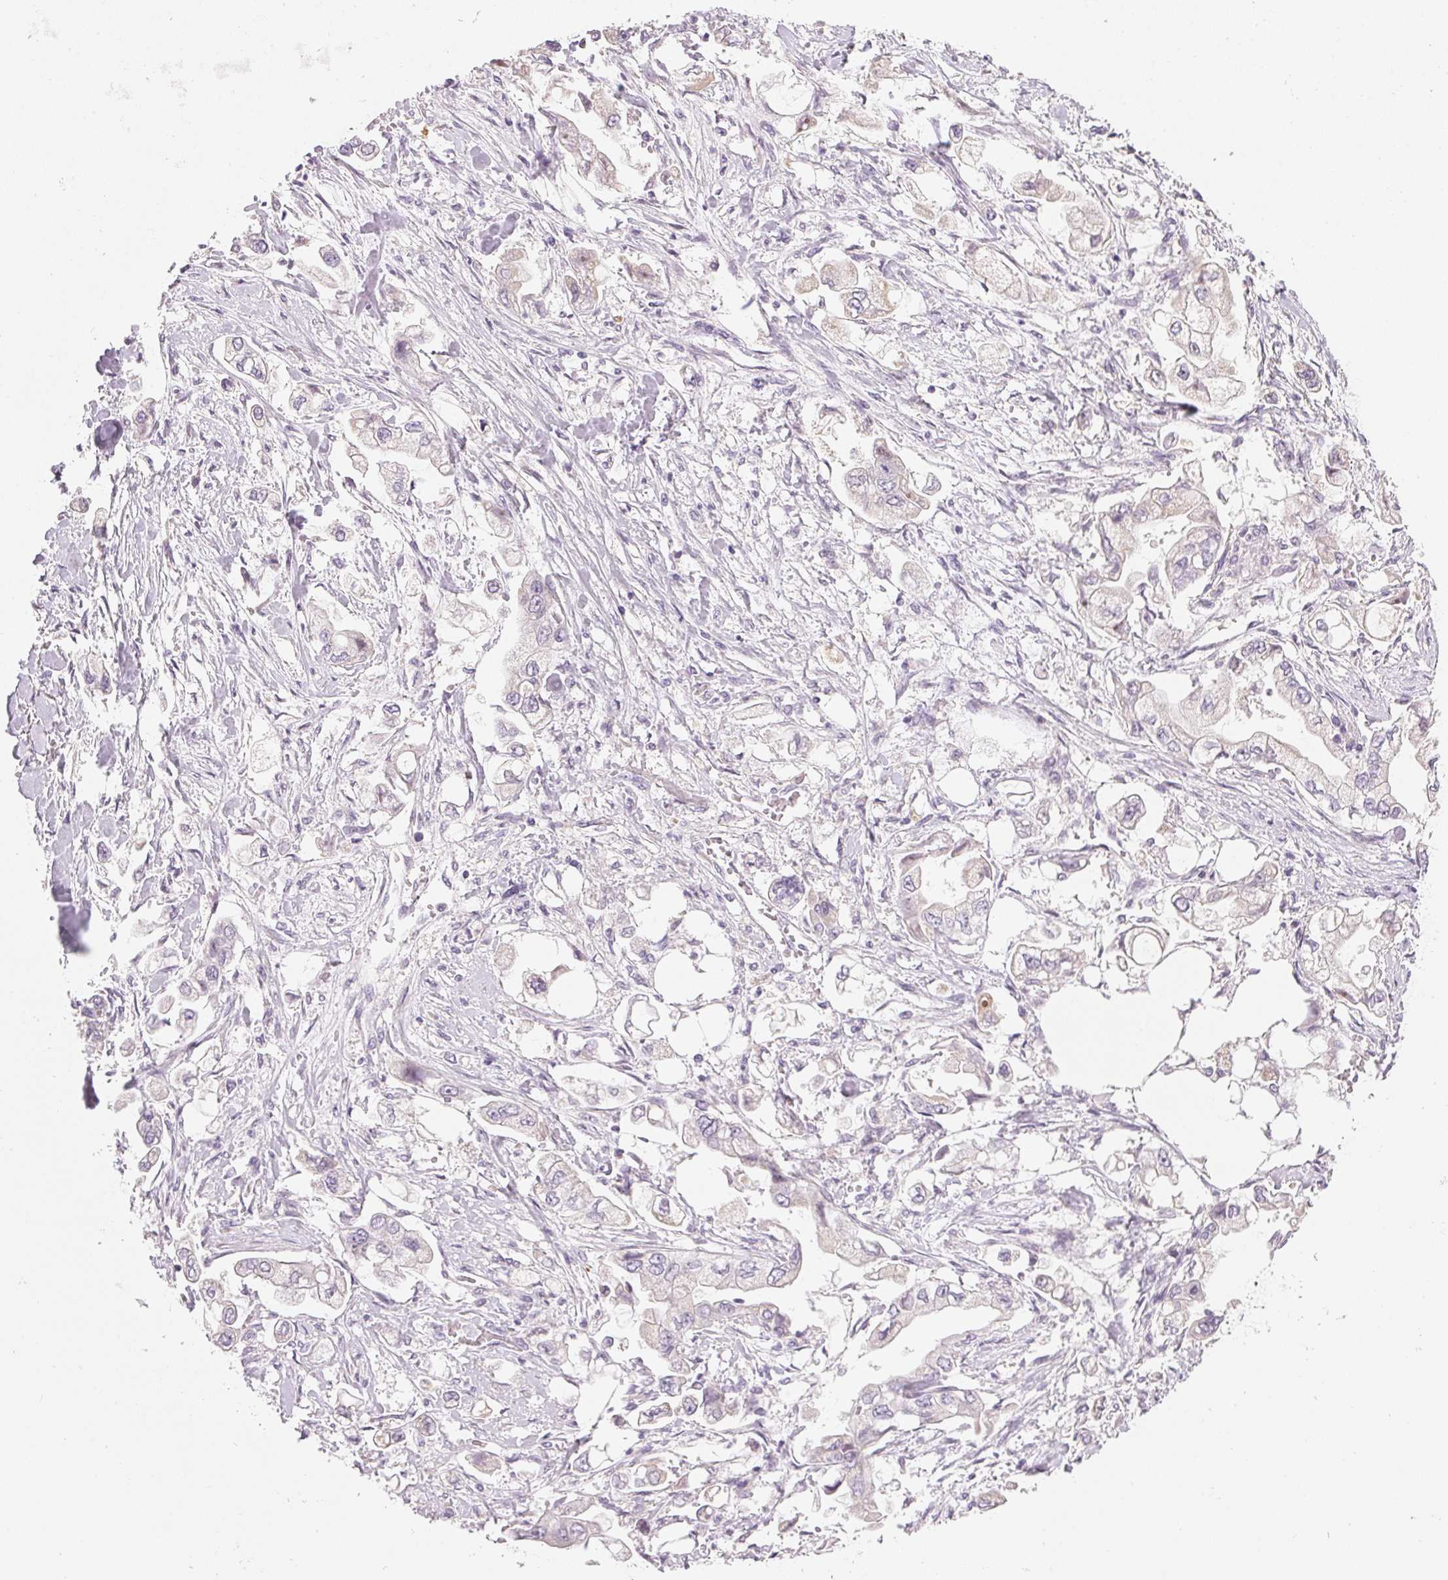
{"staining": {"intensity": "negative", "quantity": "none", "location": "none"}, "tissue": "stomach cancer", "cell_type": "Tumor cells", "image_type": "cancer", "snomed": [{"axis": "morphology", "description": "Adenocarcinoma, NOS"}, {"axis": "topography", "description": "Stomach"}], "caption": "An image of human stomach cancer is negative for staining in tumor cells. Nuclei are stained in blue.", "gene": "MYBL1", "patient": {"sex": "male", "age": 62}}